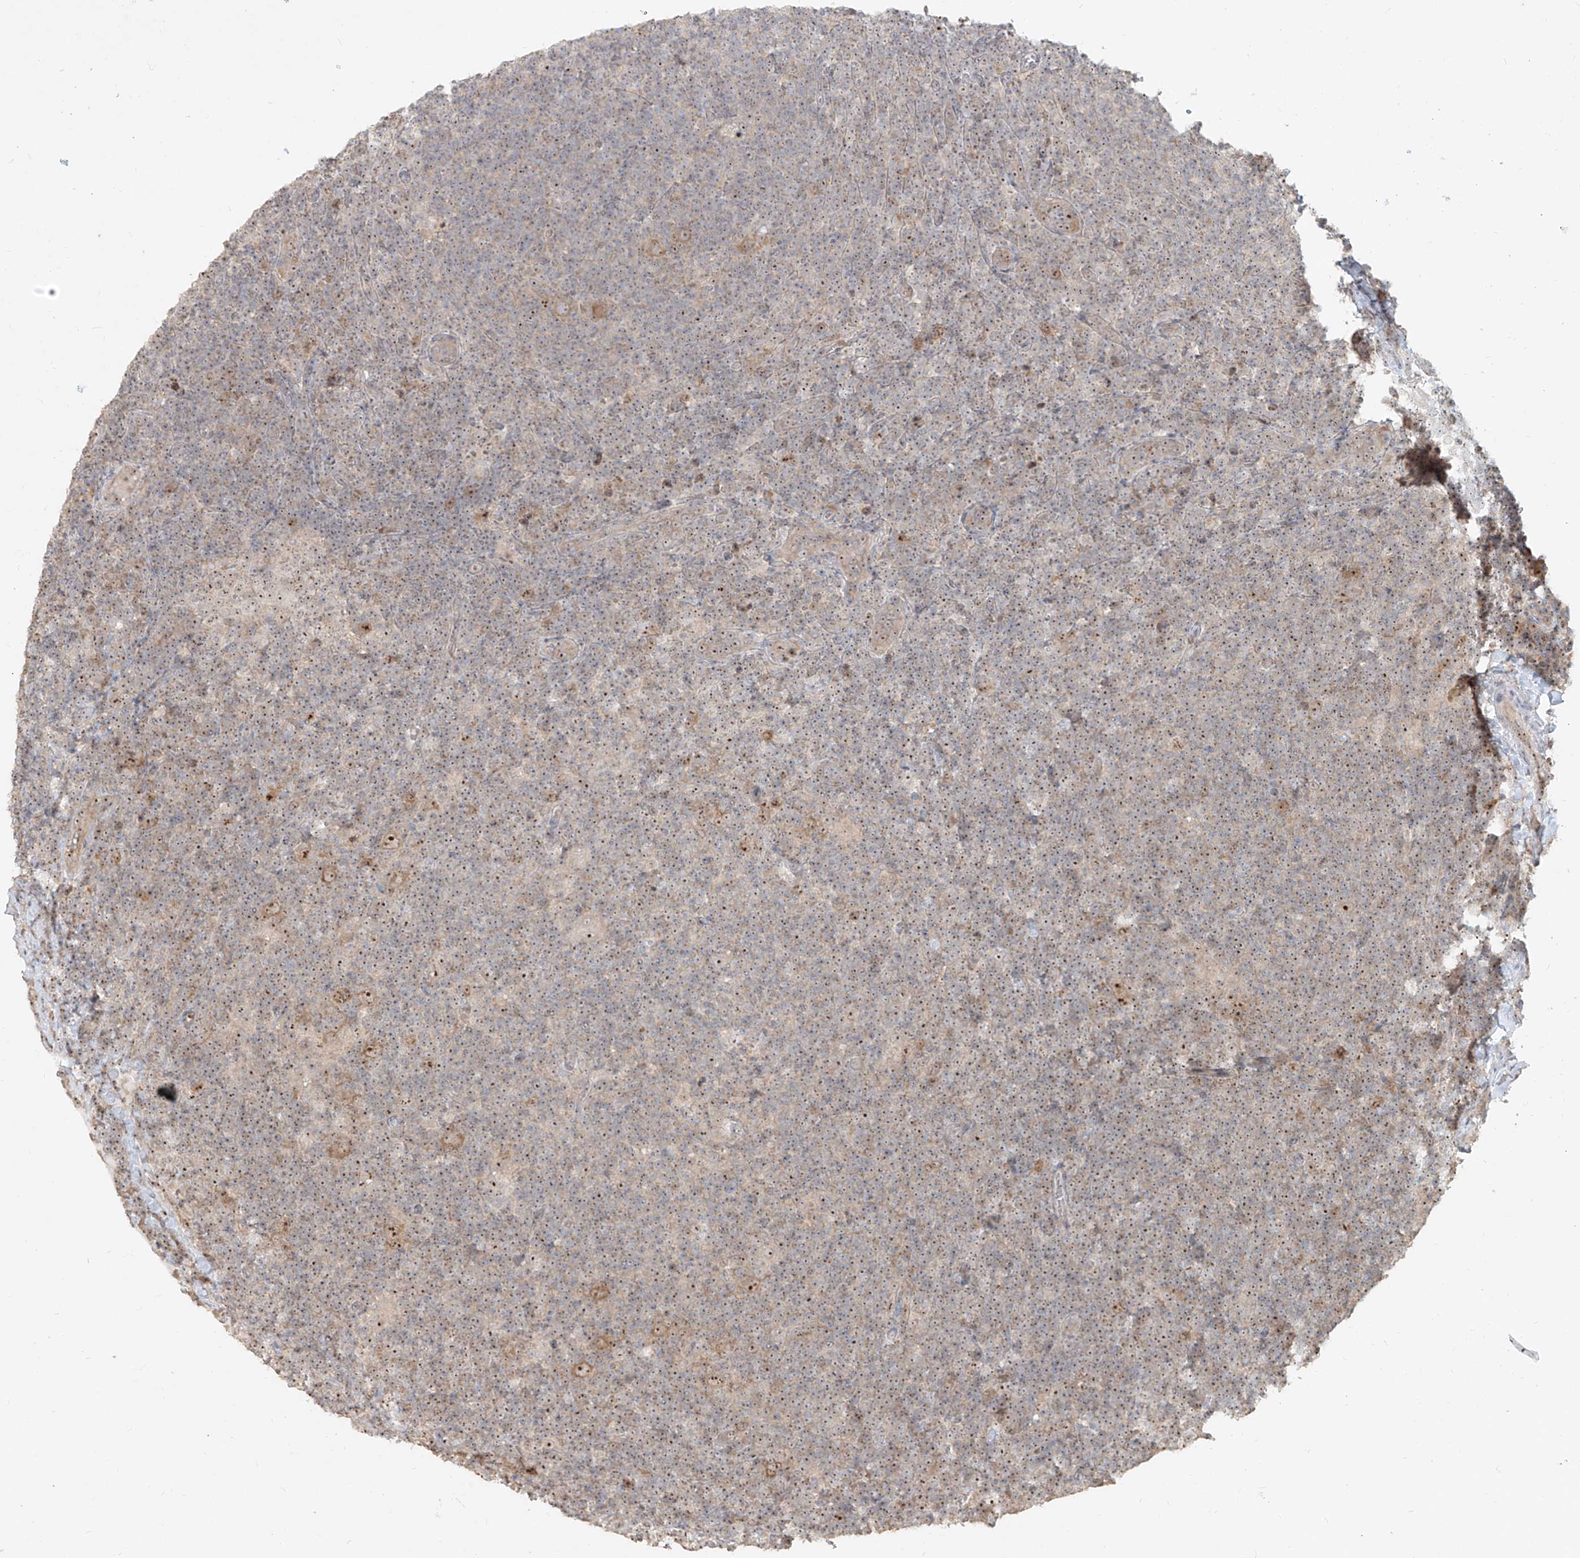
{"staining": {"intensity": "moderate", "quantity": ">75%", "location": "cytoplasmic/membranous,nuclear"}, "tissue": "lymphoma", "cell_type": "Tumor cells", "image_type": "cancer", "snomed": [{"axis": "morphology", "description": "Hodgkin's disease, NOS"}, {"axis": "topography", "description": "Lymph node"}], "caption": "Lymphoma stained for a protein (brown) demonstrates moderate cytoplasmic/membranous and nuclear positive expression in about >75% of tumor cells.", "gene": "BYSL", "patient": {"sex": "female", "age": 57}}